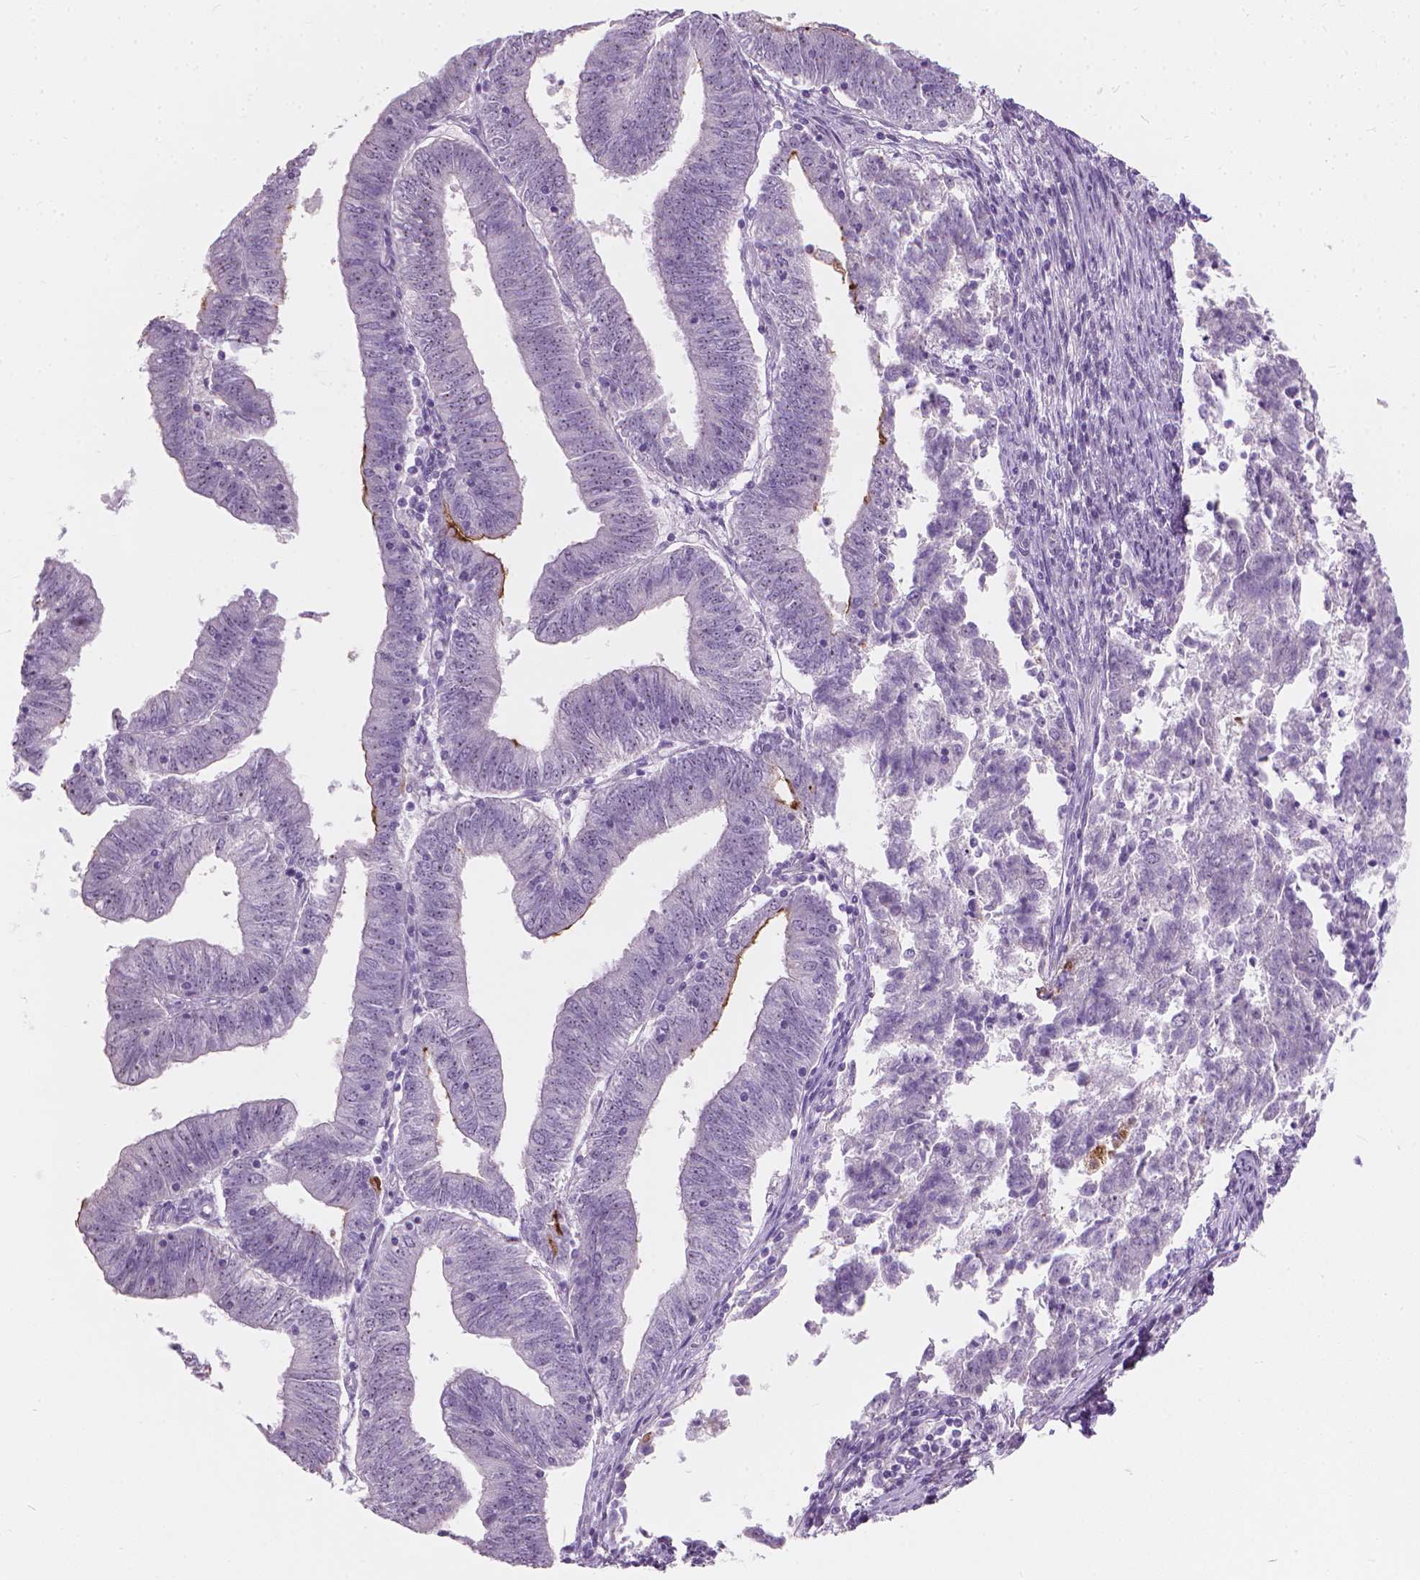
{"staining": {"intensity": "negative", "quantity": "none", "location": "none"}, "tissue": "endometrial cancer", "cell_type": "Tumor cells", "image_type": "cancer", "snomed": [{"axis": "morphology", "description": "Adenocarcinoma, NOS"}, {"axis": "topography", "description": "Endometrium"}], "caption": "This is an immunohistochemistry micrograph of human adenocarcinoma (endometrial). There is no staining in tumor cells.", "gene": "GPRC5A", "patient": {"sex": "female", "age": 82}}